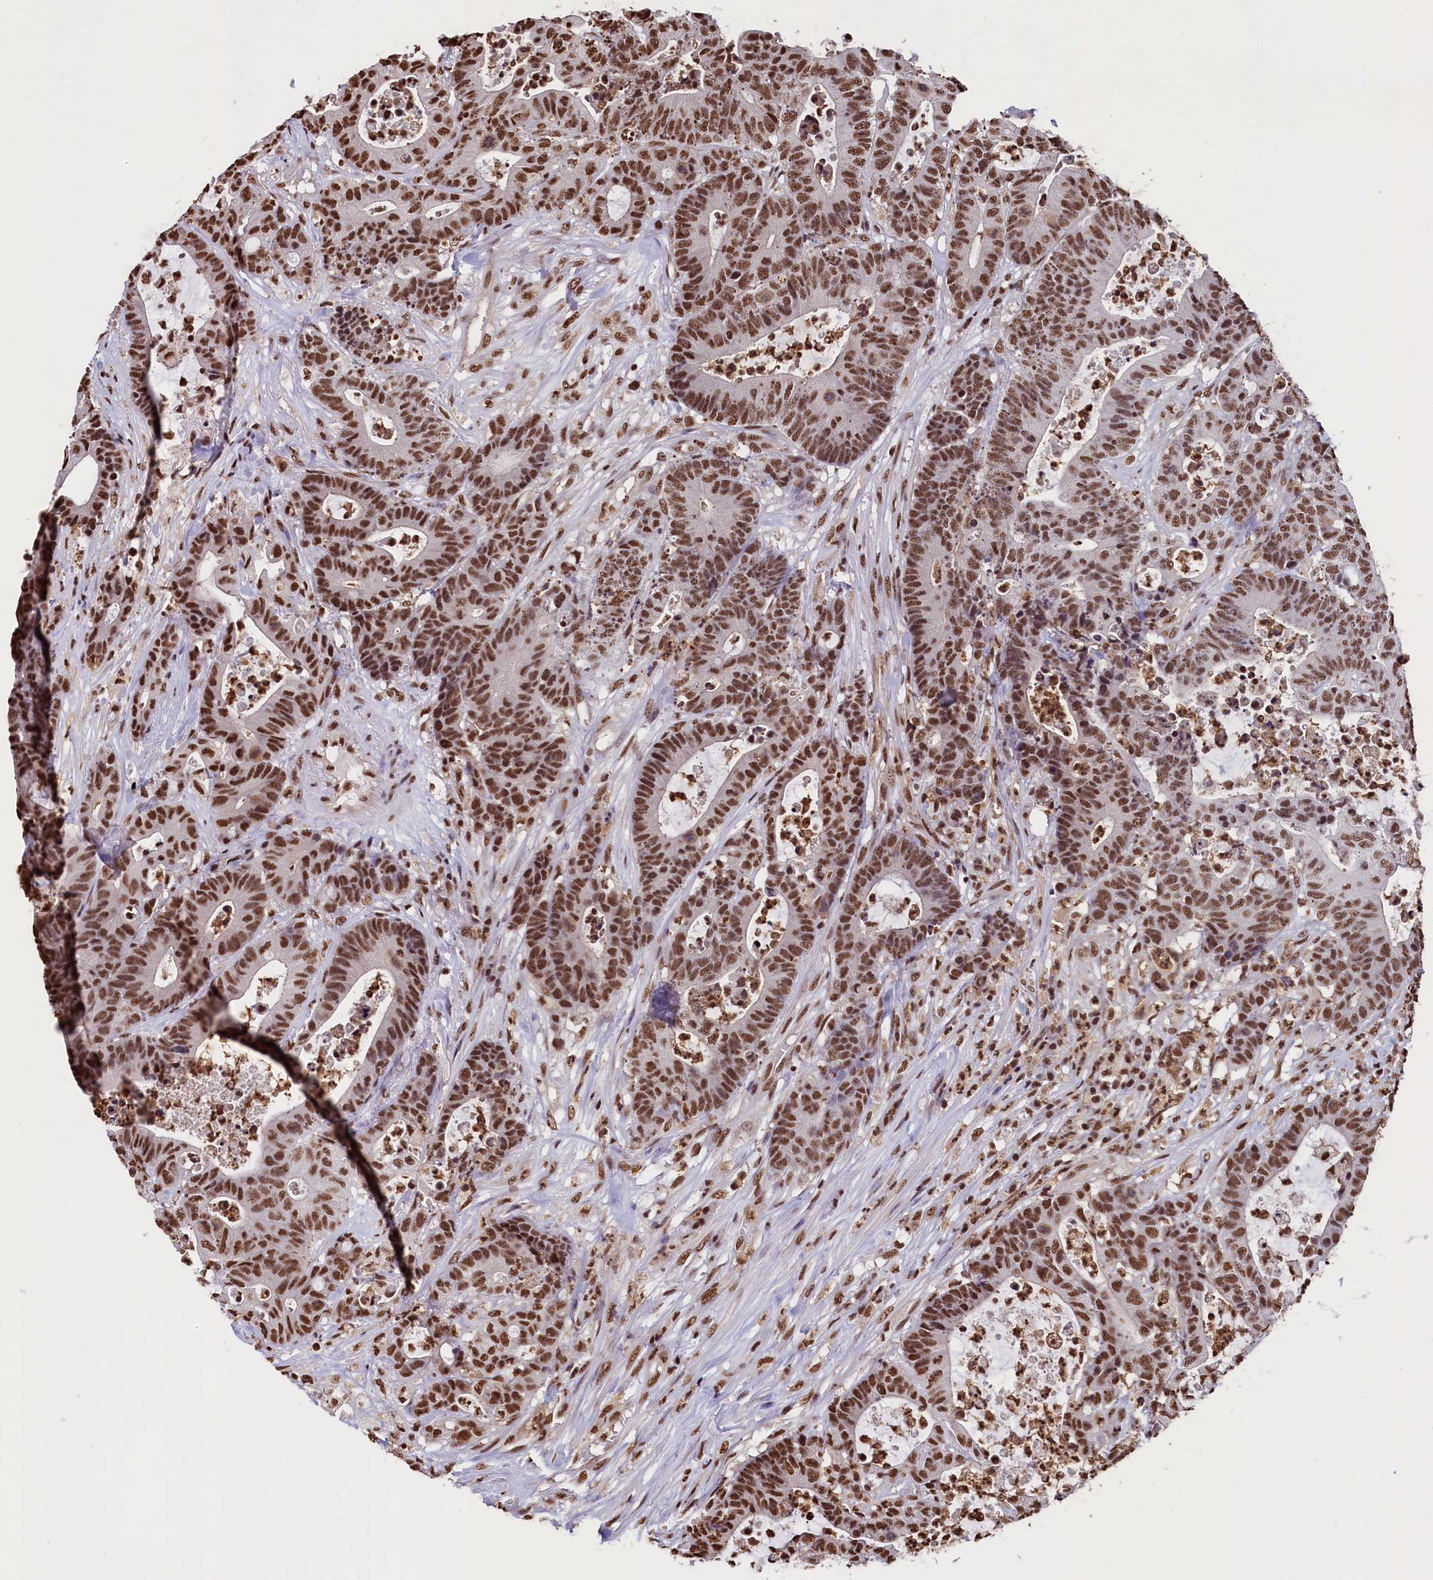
{"staining": {"intensity": "strong", "quantity": ">75%", "location": "nuclear"}, "tissue": "colorectal cancer", "cell_type": "Tumor cells", "image_type": "cancer", "snomed": [{"axis": "morphology", "description": "Adenocarcinoma, NOS"}, {"axis": "topography", "description": "Colon"}], "caption": "Protein staining of adenocarcinoma (colorectal) tissue demonstrates strong nuclear positivity in about >75% of tumor cells.", "gene": "SNRPD2", "patient": {"sex": "female", "age": 84}}